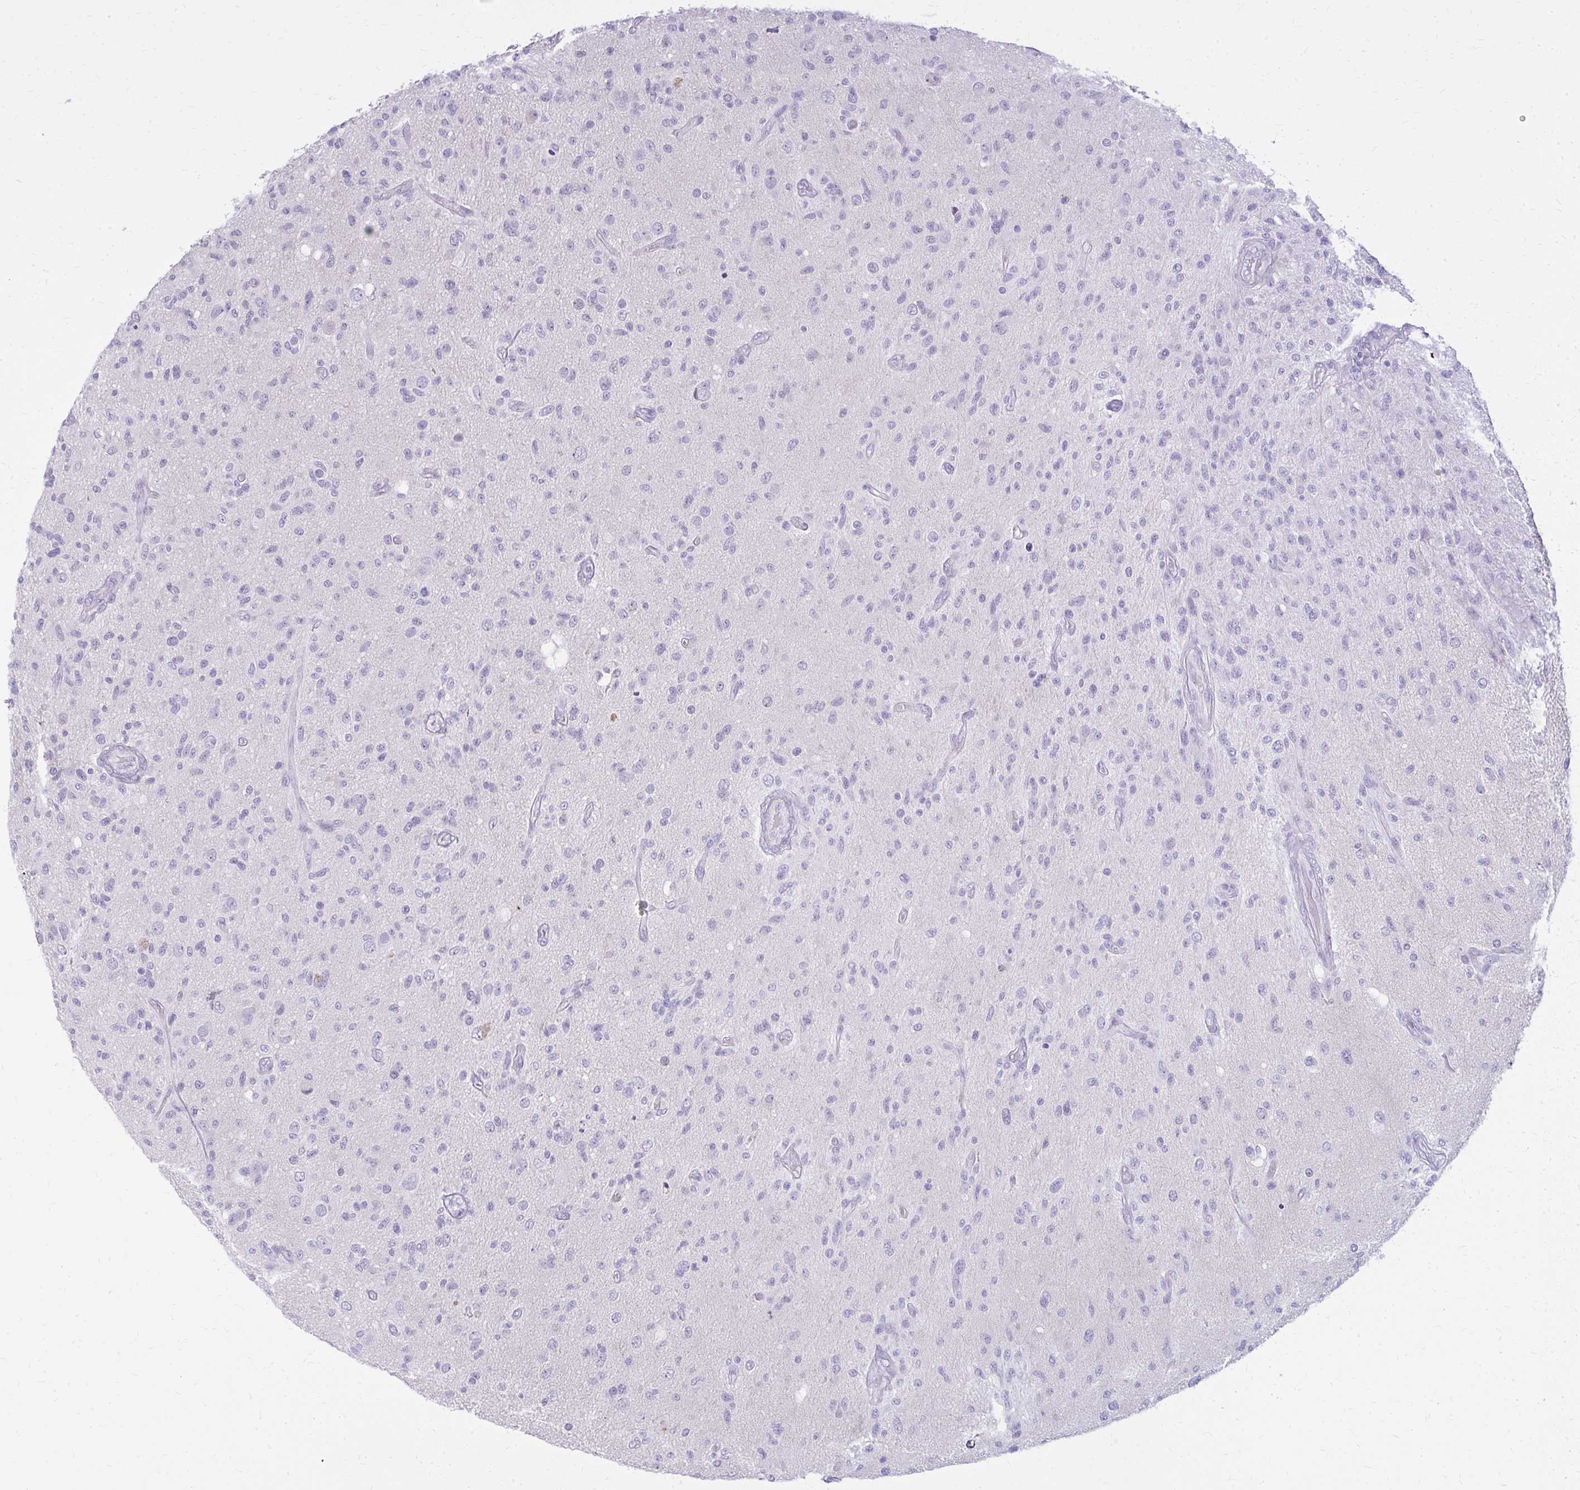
{"staining": {"intensity": "negative", "quantity": "none", "location": "none"}, "tissue": "glioma", "cell_type": "Tumor cells", "image_type": "cancer", "snomed": [{"axis": "morphology", "description": "Glioma, malignant, High grade"}, {"axis": "topography", "description": "Brain"}], "caption": "This is a photomicrograph of immunohistochemistry staining of glioma, which shows no positivity in tumor cells. Nuclei are stained in blue.", "gene": "PRAP1", "patient": {"sex": "female", "age": 67}}